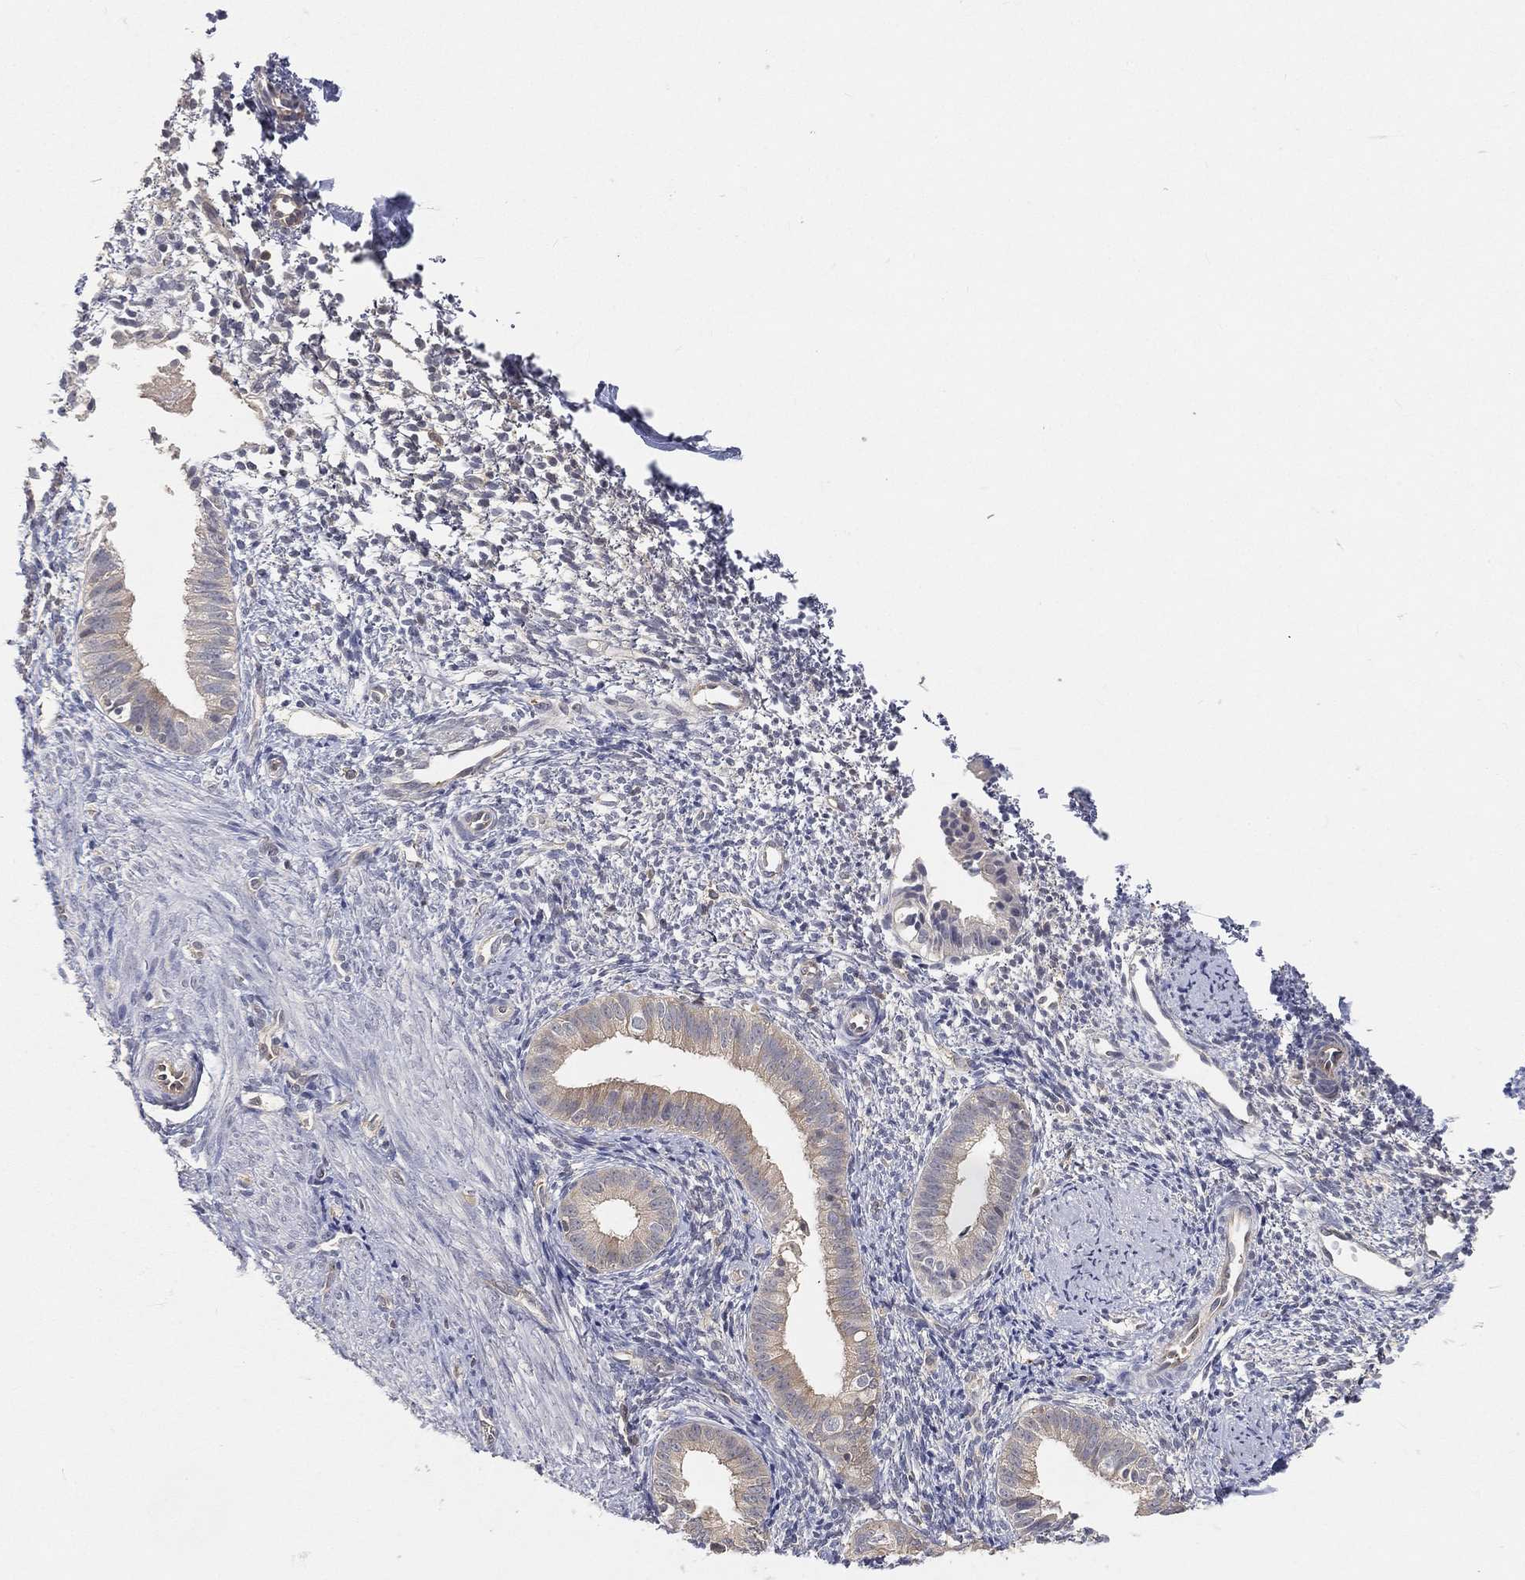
{"staining": {"intensity": "negative", "quantity": "none", "location": "none"}, "tissue": "endometrium", "cell_type": "Cells in endometrial stroma", "image_type": "normal", "snomed": [{"axis": "morphology", "description": "Normal tissue, NOS"}, {"axis": "topography", "description": "Endometrium"}], "caption": "This is a histopathology image of IHC staining of unremarkable endometrium, which shows no expression in cells in endometrial stroma.", "gene": "MAPK1", "patient": {"sex": "female", "age": 47}}